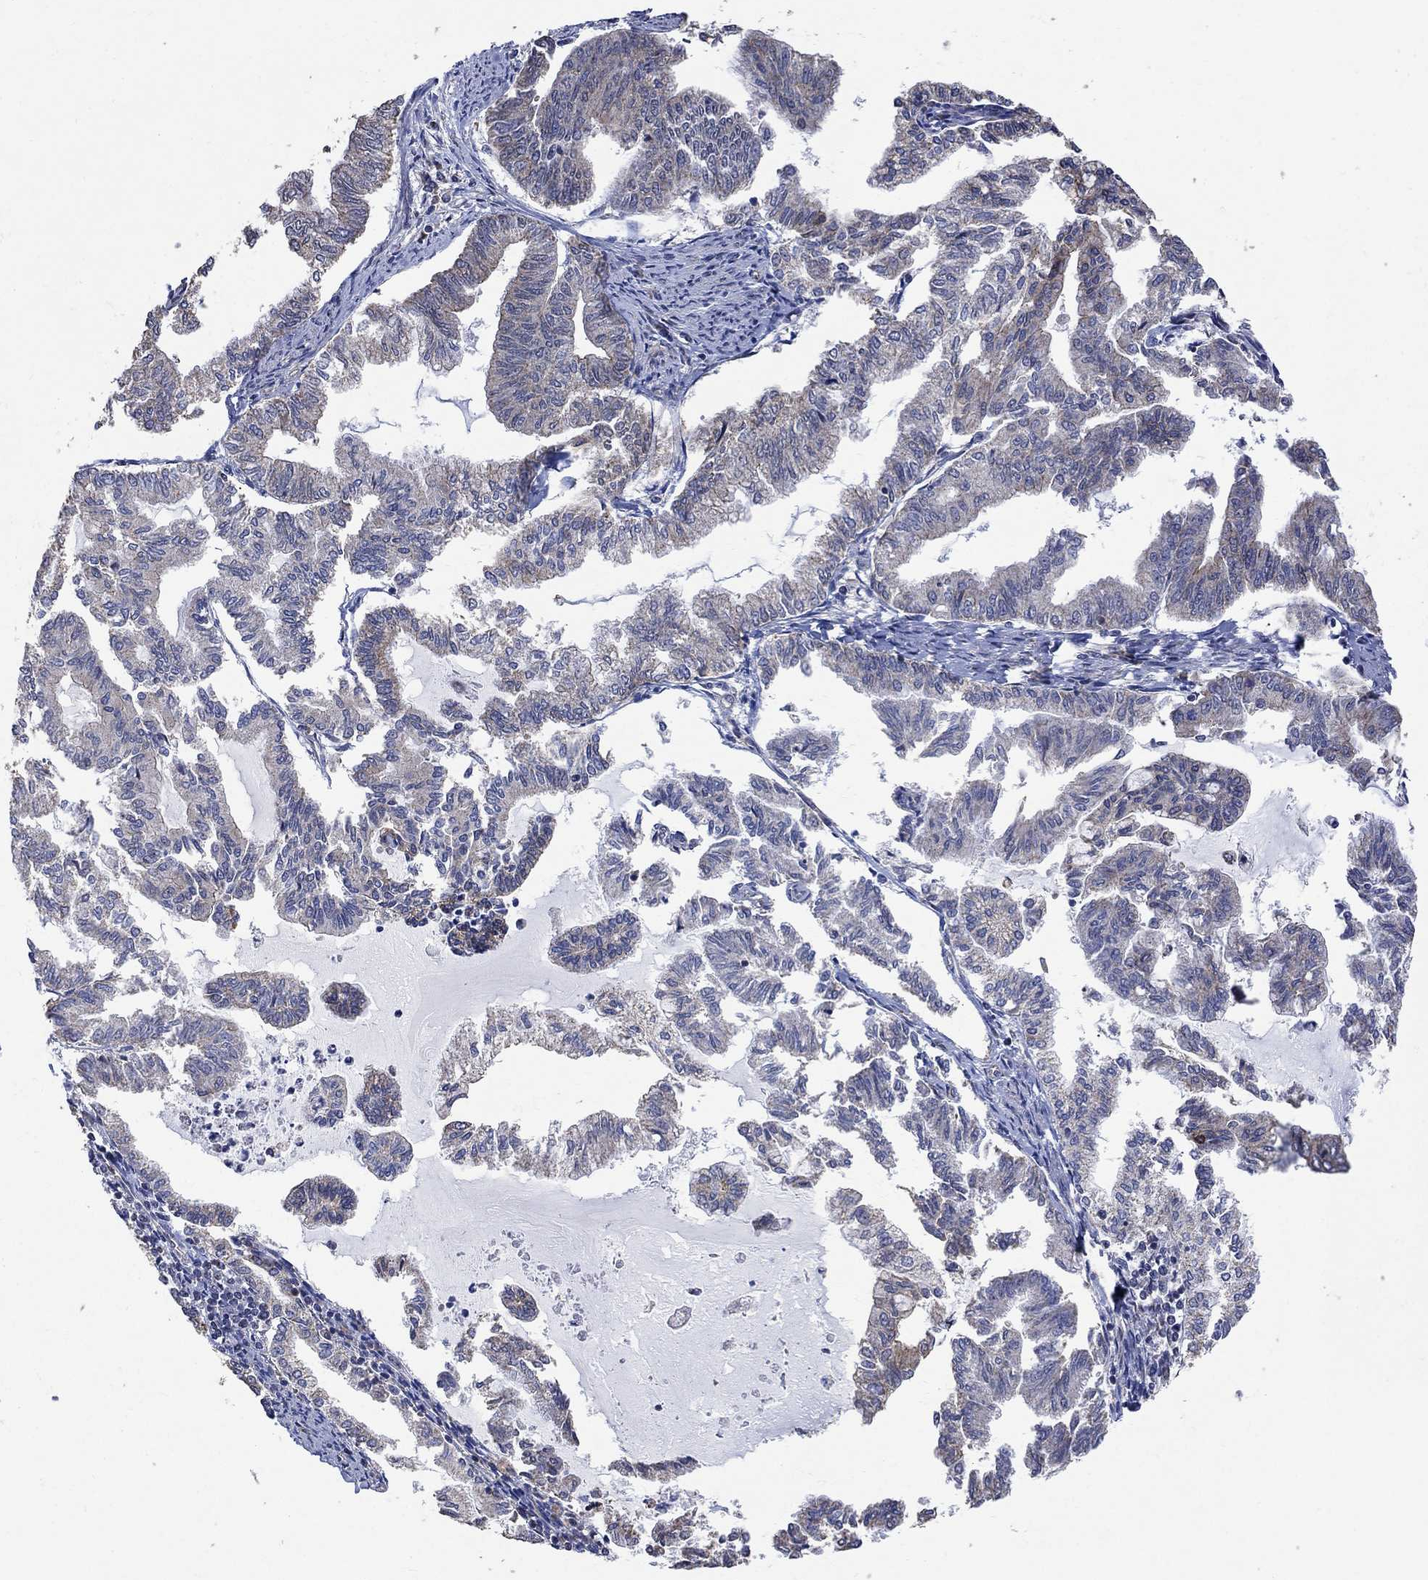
{"staining": {"intensity": "negative", "quantity": "none", "location": "none"}, "tissue": "endometrial cancer", "cell_type": "Tumor cells", "image_type": "cancer", "snomed": [{"axis": "morphology", "description": "Adenocarcinoma, NOS"}, {"axis": "topography", "description": "Endometrium"}], "caption": "Immunohistochemistry image of neoplastic tissue: endometrial cancer stained with DAB (3,3'-diaminobenzidine) displays no significant protein staining in tumor cells. (DAB immunohistochemistry (IHC) with hematoxylin counter stain).", "gene": "ANKRA2", "patient": {"sex": "female", "age": 79}}